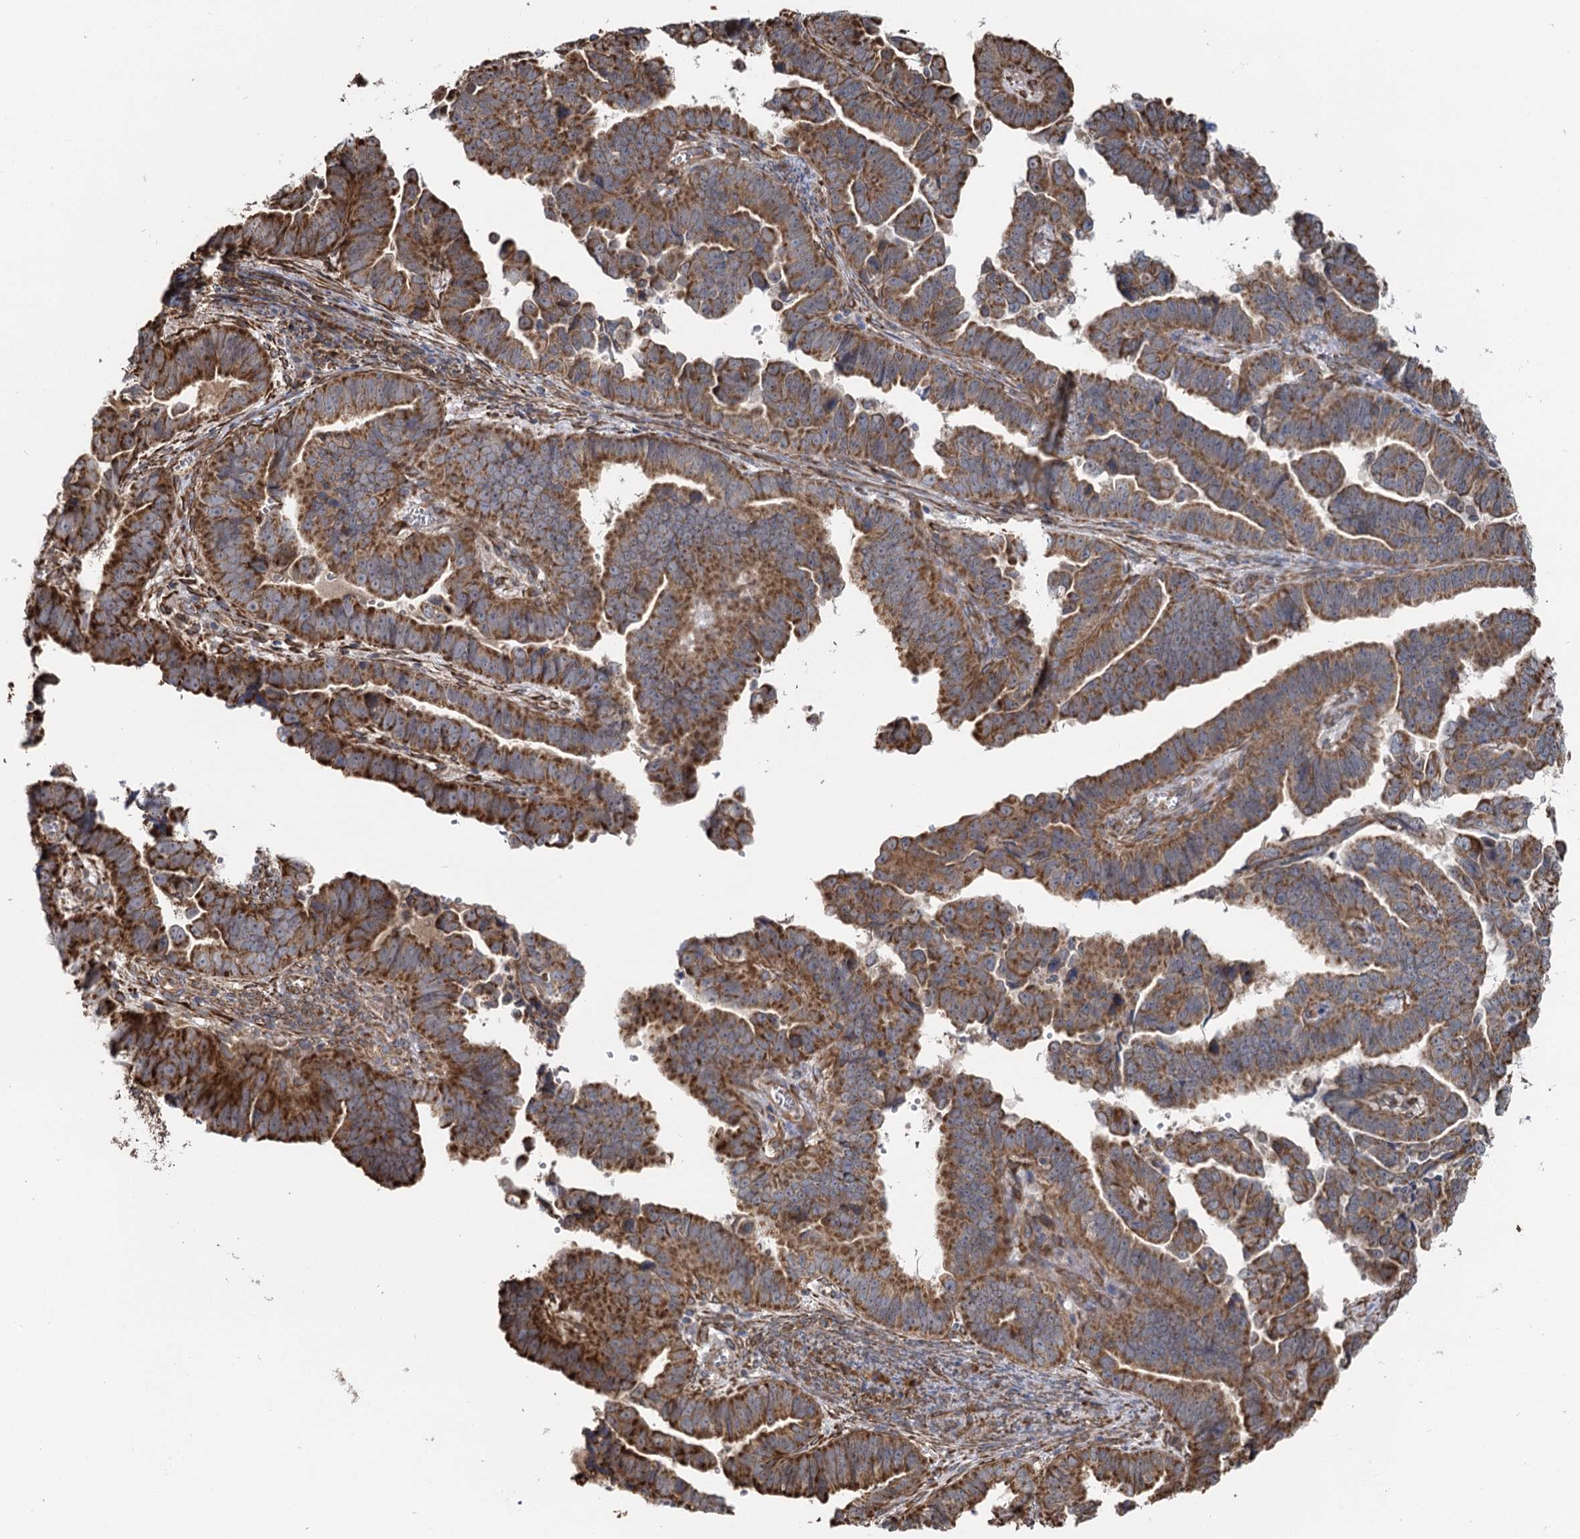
{"staining": {"intensity": "moderate", "quantity": ">75%", "location": "cytoplasmic/membranous"}, "tissue": "endometrial cancer", "cell_type": "Tumor cells", "image_type": "cancer", "snomed": [{"axis": "morphology", "description": "Adenocarcinoma, NOS"}, {"axis": "topography", "description": "Endometrium"}], "caption": "Protein staining exhibits moderate cytoplasmic/membranous staining in about >75% of tumor cells in endometrial adenocarcinoma.", "gene": "IL11RA", "patient": {"sex": "female", "age": 75}}